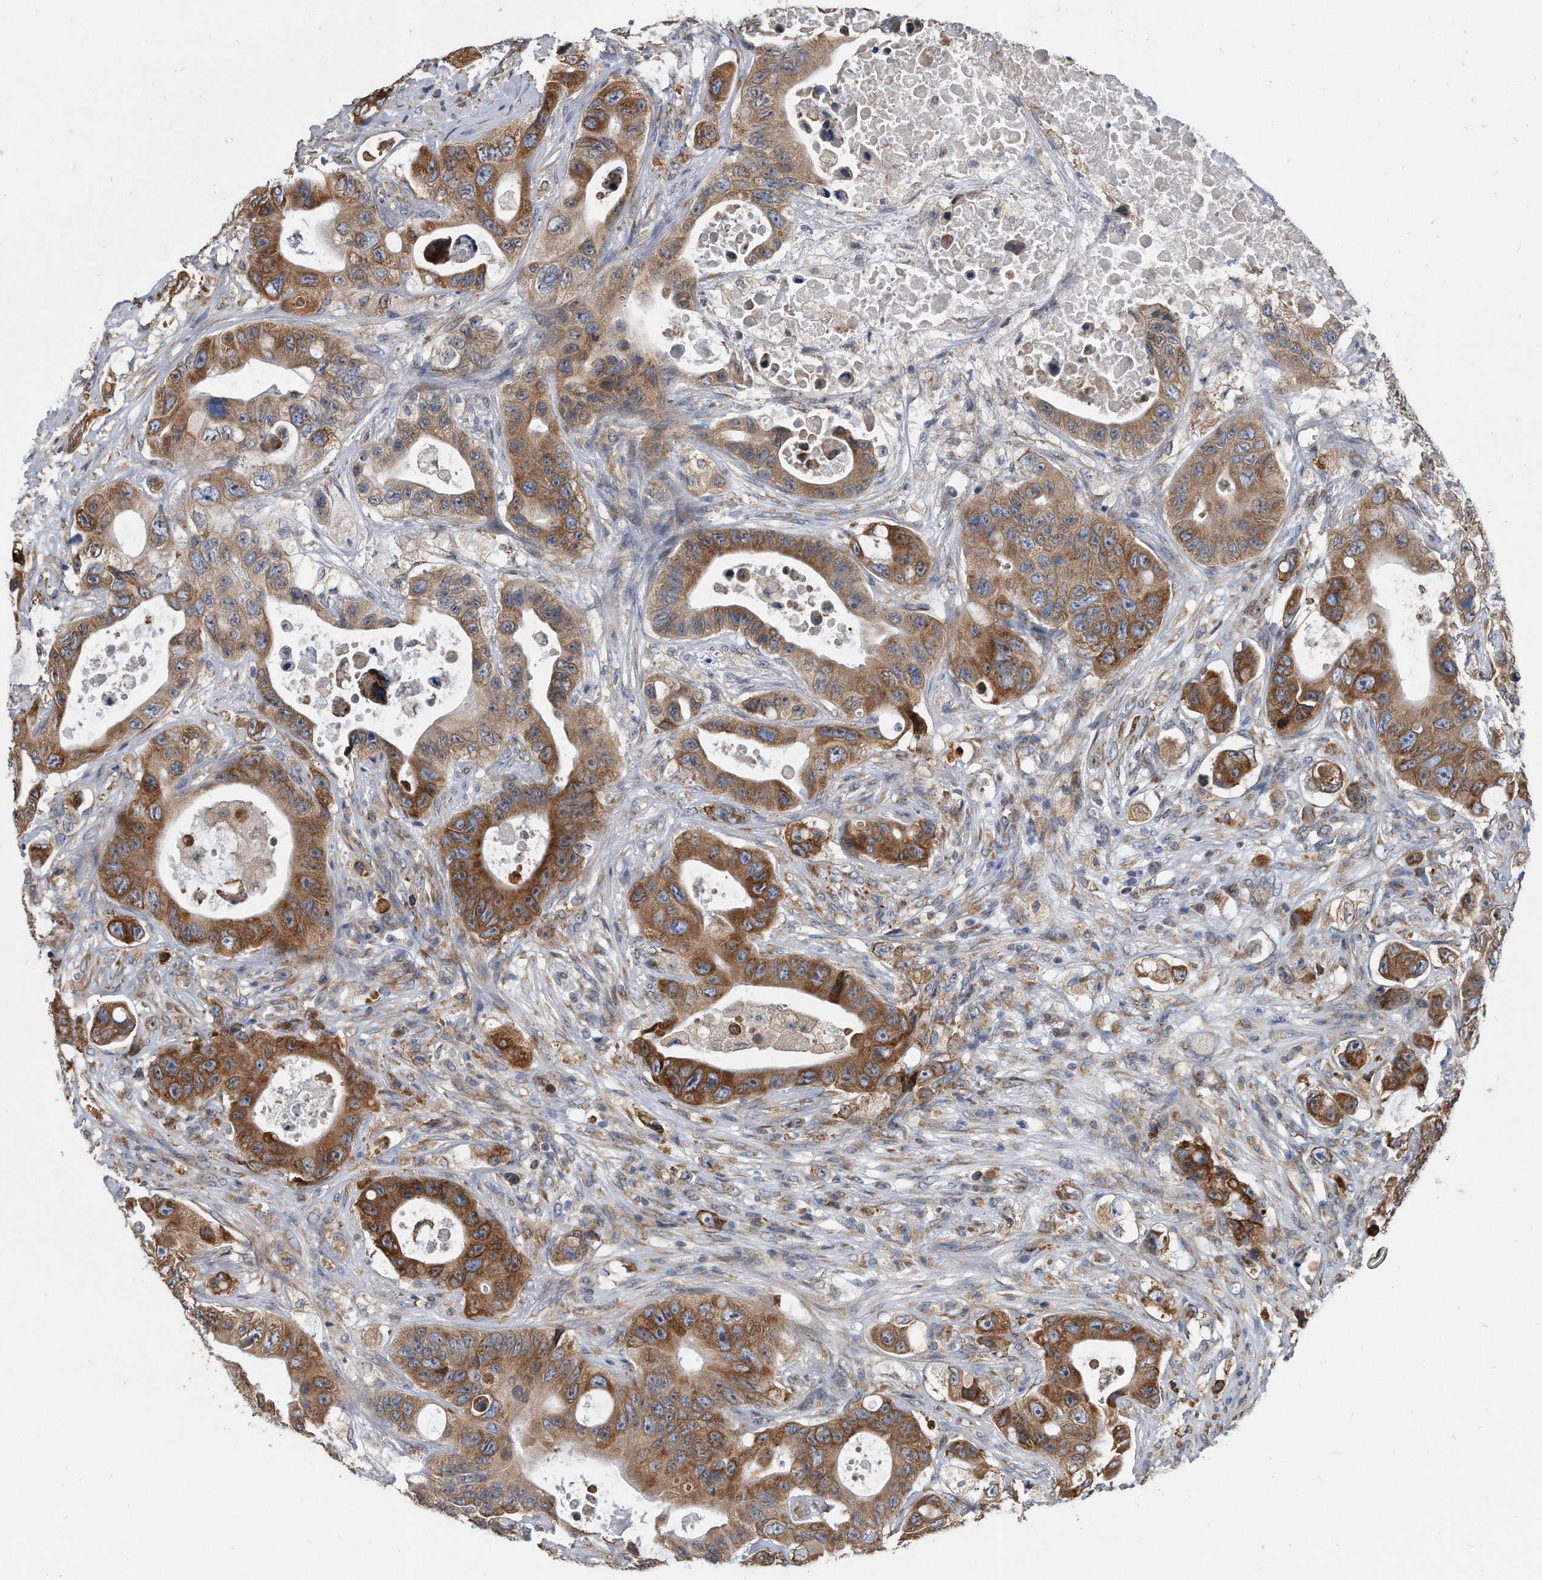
{"staining": {"intensity": "moderate", "quantity": ">75%", "location": "cytoplasmic/membranous"}, "tissue": "colorectal cancer", "cell_type": "Tumor cells", "image_type": "cancer", "snomed": [{"axis": "morphology", "description": "Adenocarcinoma, NOS"}, {"axis": "topography", "description": "Colon"}], "caption": "The image demonstrates immunohistochemical staining of adenocarcinoma (colorectal). There is moderate cytoplasmic/membranous staining is appreciated in about >75% of tumor cells.", "gene": "CCDC47", "patient": {"sex": "female", "age": 46}}